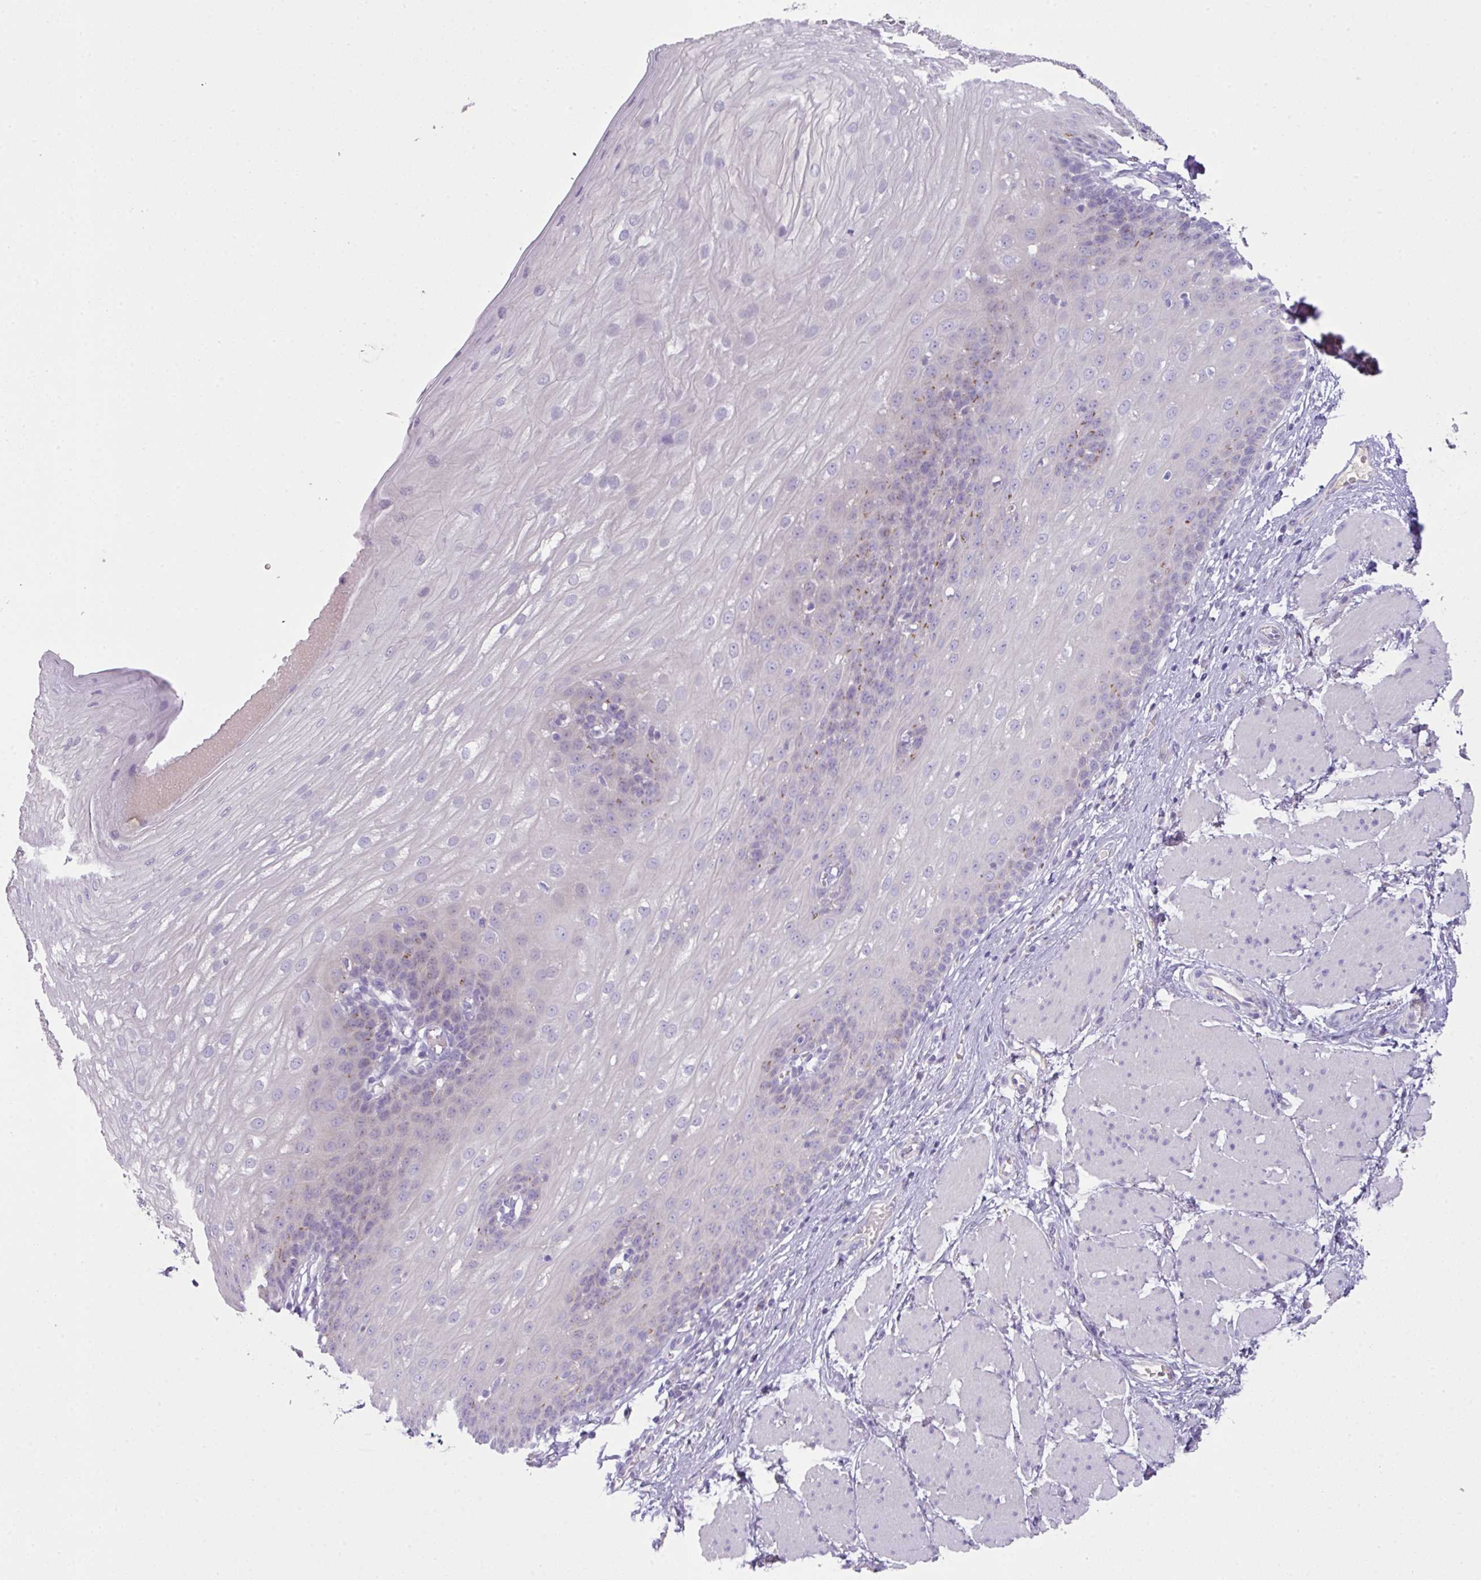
{"staining": {"intensity": "negative", "quantity": "none", "location": "none"}, "tissue": "esophagus", "cell_type": "Squamous epithelial cells", "image_type": "normal", "snomed": [{"axis": "morphology", "description": "Normal tissue, NOS"}, {"axis": "topography", "description": "Esophagus"}], "caption": "This is an immunohistochemistry (IHC) photomicrograph of benign human esophagus. There is no expression in squamous epithelial cells.", "gene": "OR6C6", "patient": {"sex": "male", "age": 69}}